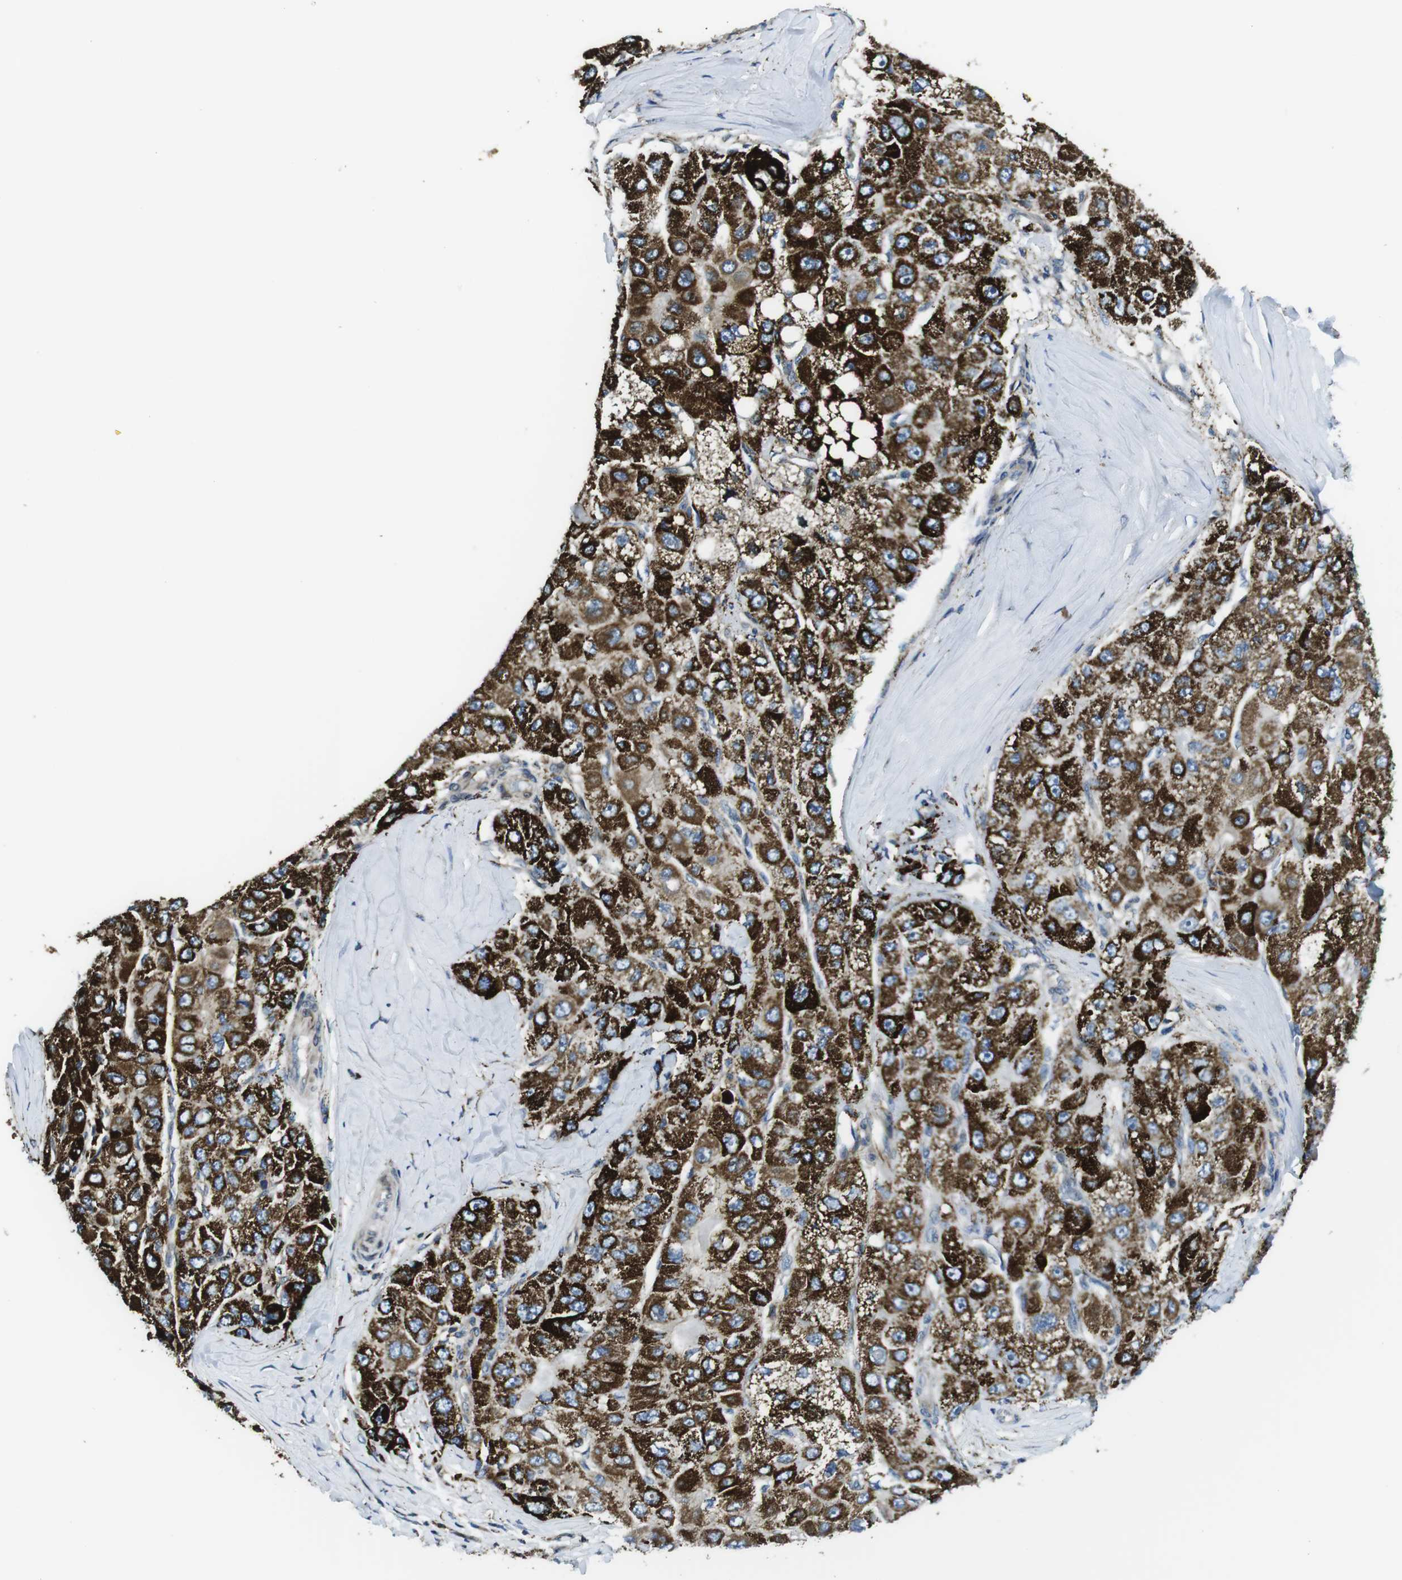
{"staining": {"intensity": "strong", "quantity": ">75%", "location": "cytoplasmic/membranous"}, "tissue": "liver cancer", "cell_type": "Tumor cells", "image_type": "cancer", "snomed": [{"axis": "morphology", "description": "Carcinoma, Hepatocellular, NOS"}, {"axis": "topography", "description": "Liver"}], "caption": "High-power microscopy captured an immunohistochemistry image of hepatocellular carcinoma (liver), revealing strong cytoplasmic/membranous positivity in about >75% of tumor cells.", "gene": "KCNE3", "patient": {"sex": "male", "age": 80}}